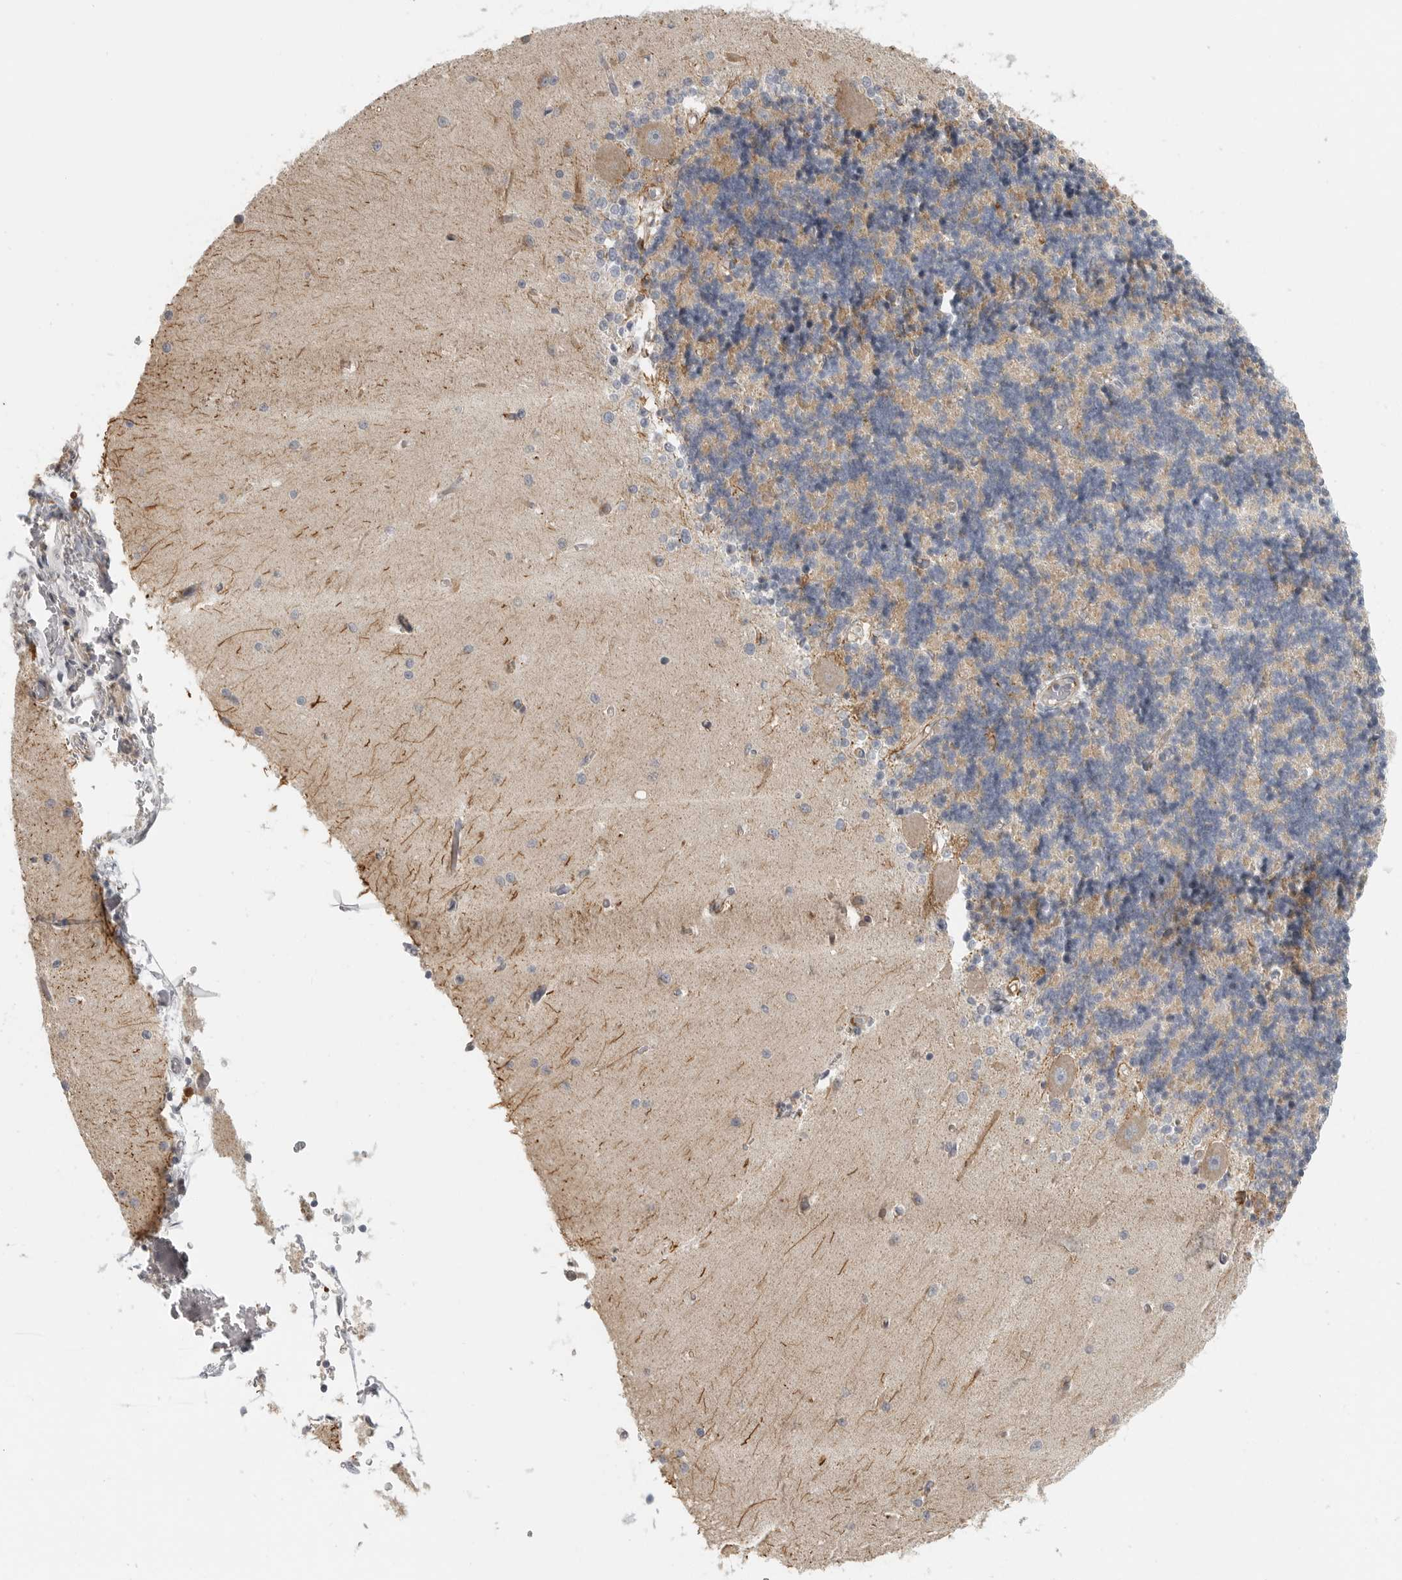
{"staining": {"intensity": "moderate", "quantity": "<25%", "location": "cytoplasmic/membranous"}, "tissue": "cerebellum", "cell_type": "Cells in granular layer", "image_type": "normal", "snomed": [{"axis": "morphology", "description": "Normal tissue, NOS"}, {"axis": "topography", "description": "Cerebellum"}], "caption": "Approximately <25% of cells in granular layer in benign human cerebellum show moderate cytoplasmic/membranous protein expression as visualized by brown immunohistochemical staining.", "gene": "RXFP3", "patient": {"sex": "male", "age": 37}}